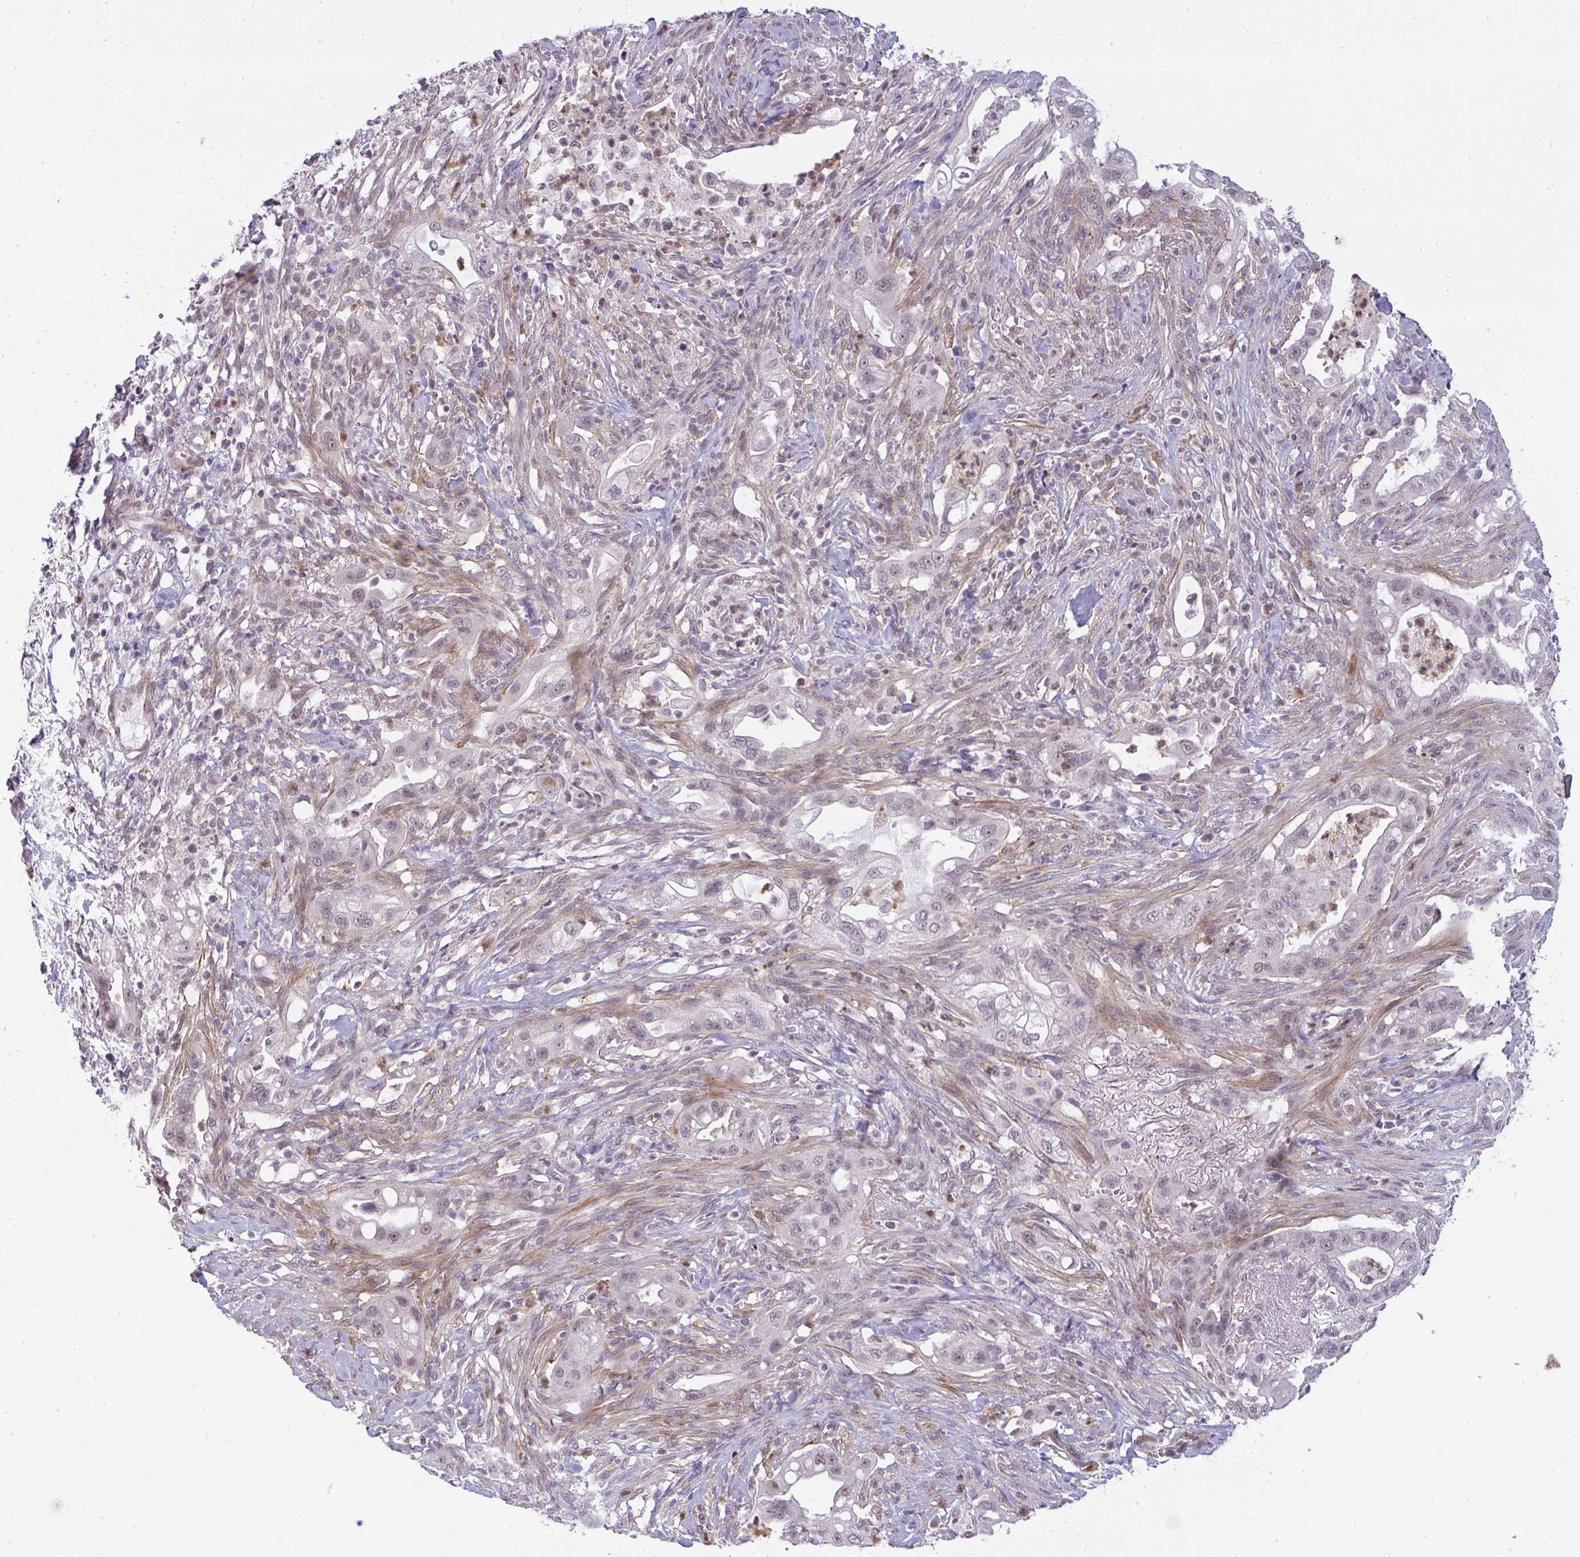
{"staining": {"intensity": "weak", "quantity": "<25%", "location": "nuclear"}, "tissue": "pancreatic cancer", "cell_type": "Tumor cells", "image_type": "cancer", "snomed": [{"axis": "morphology", "description": "Adenocarcinoma, NOS"}, {"axis": "topography", "description": "Pancreas"}], "caption": "Immunohistochemistry (IHC) histopathology image of human pancreatic cancer (adenocarcinoma) stained for a protein (brown), which shows no expression in tumor cells. (DAB immunohistochemistry (IHC), high magnification).", "gene": "DZIP1", "patient": {"sex": "male", "age": 44}}